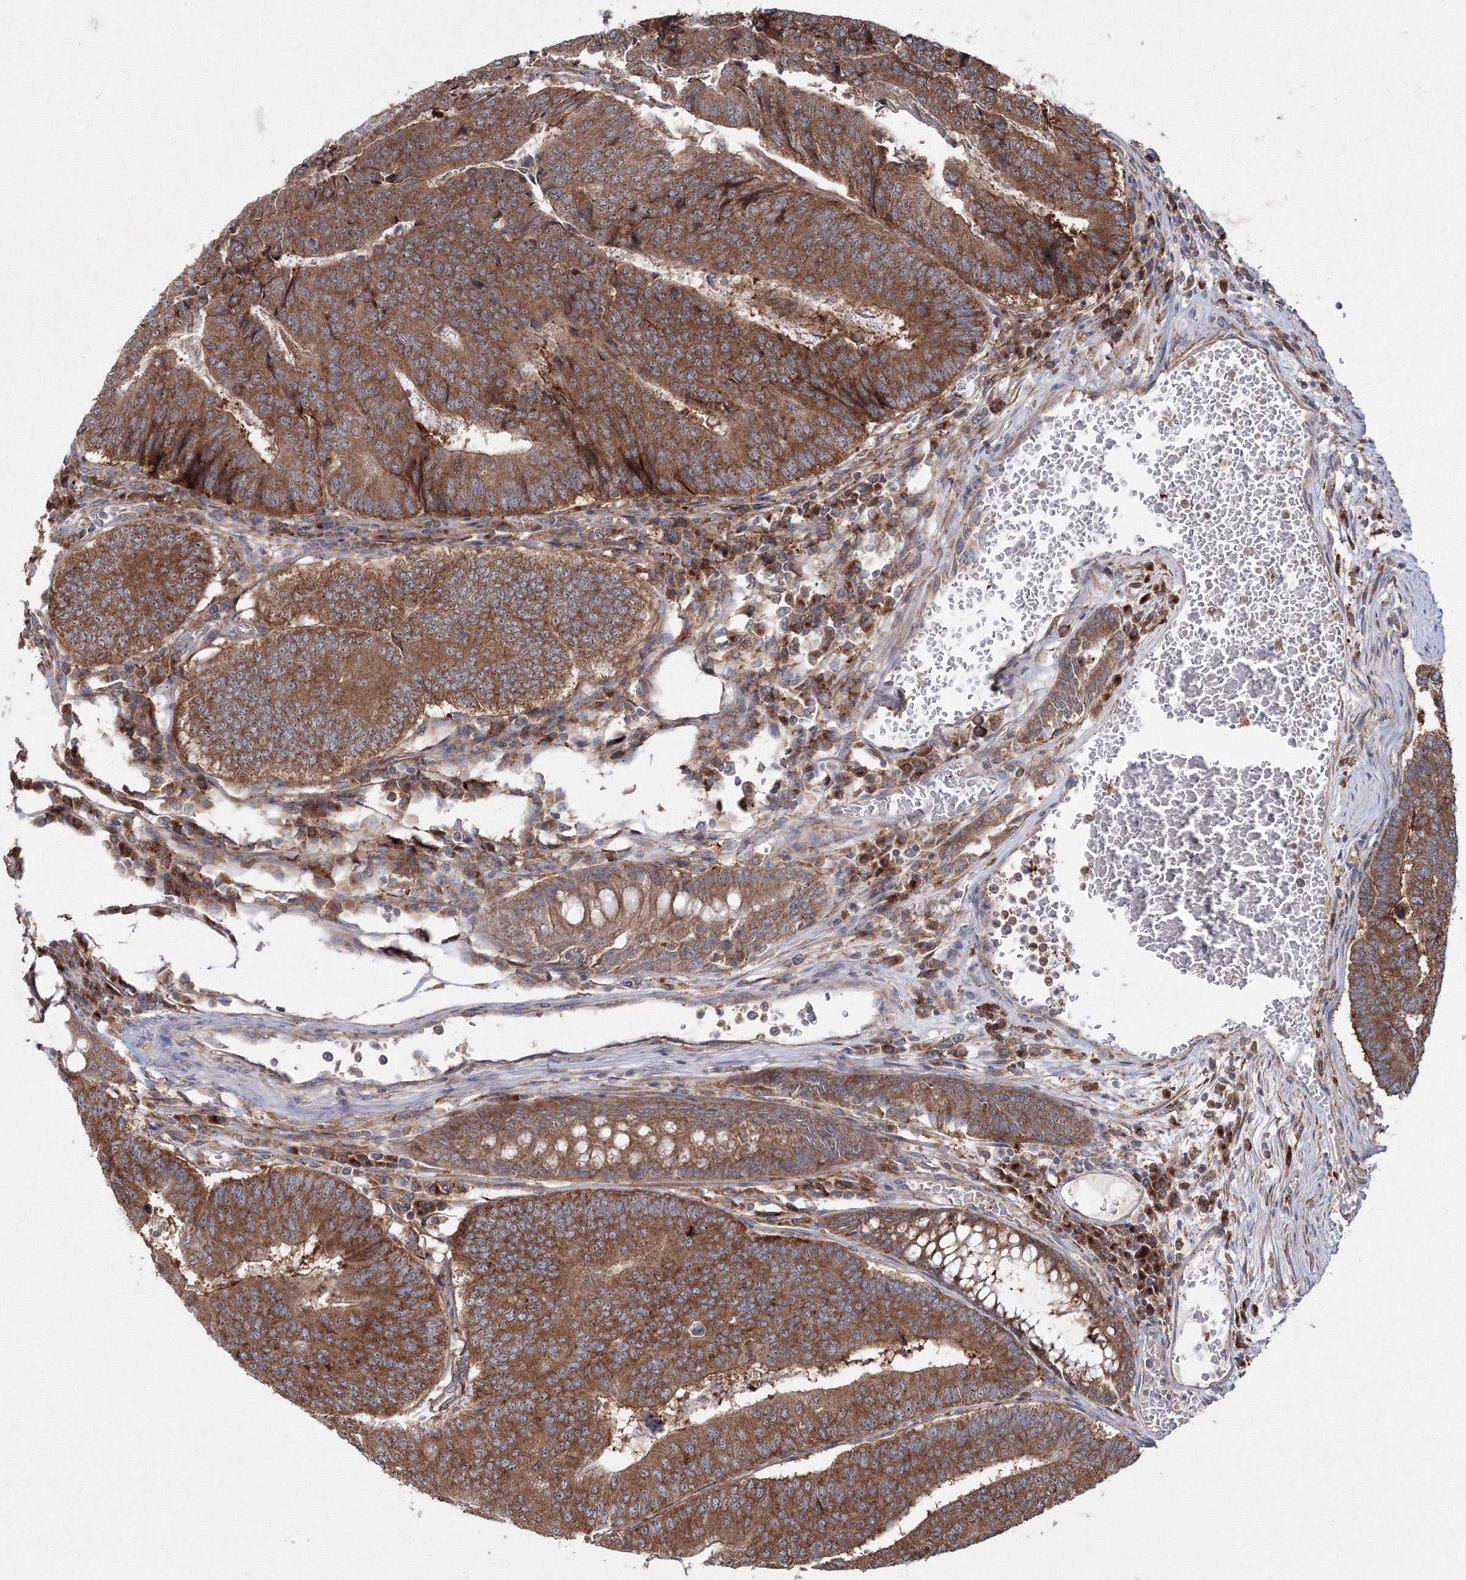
{"staining": {"intensity": "strong", "quantity": ">75%", "location": "cytoplasmic/membranous"}, "tissue": "colorectal cancer", "cell_type": "Tumor cells", "image_type": "cancer", "snomed": [{"axis": "morphology", "description": "Adenocarcinoma, NOS"}, {"axis": "topography", "description": "Colon"}], "caption": "DAB immunohistochemical staining of human colorectal cancer reveals strong cytoplasmic/membranous protein positivity in about >75% of tumor cells.", "gene": "PEX13", "patient": {"sex": "female", "age": 67}}